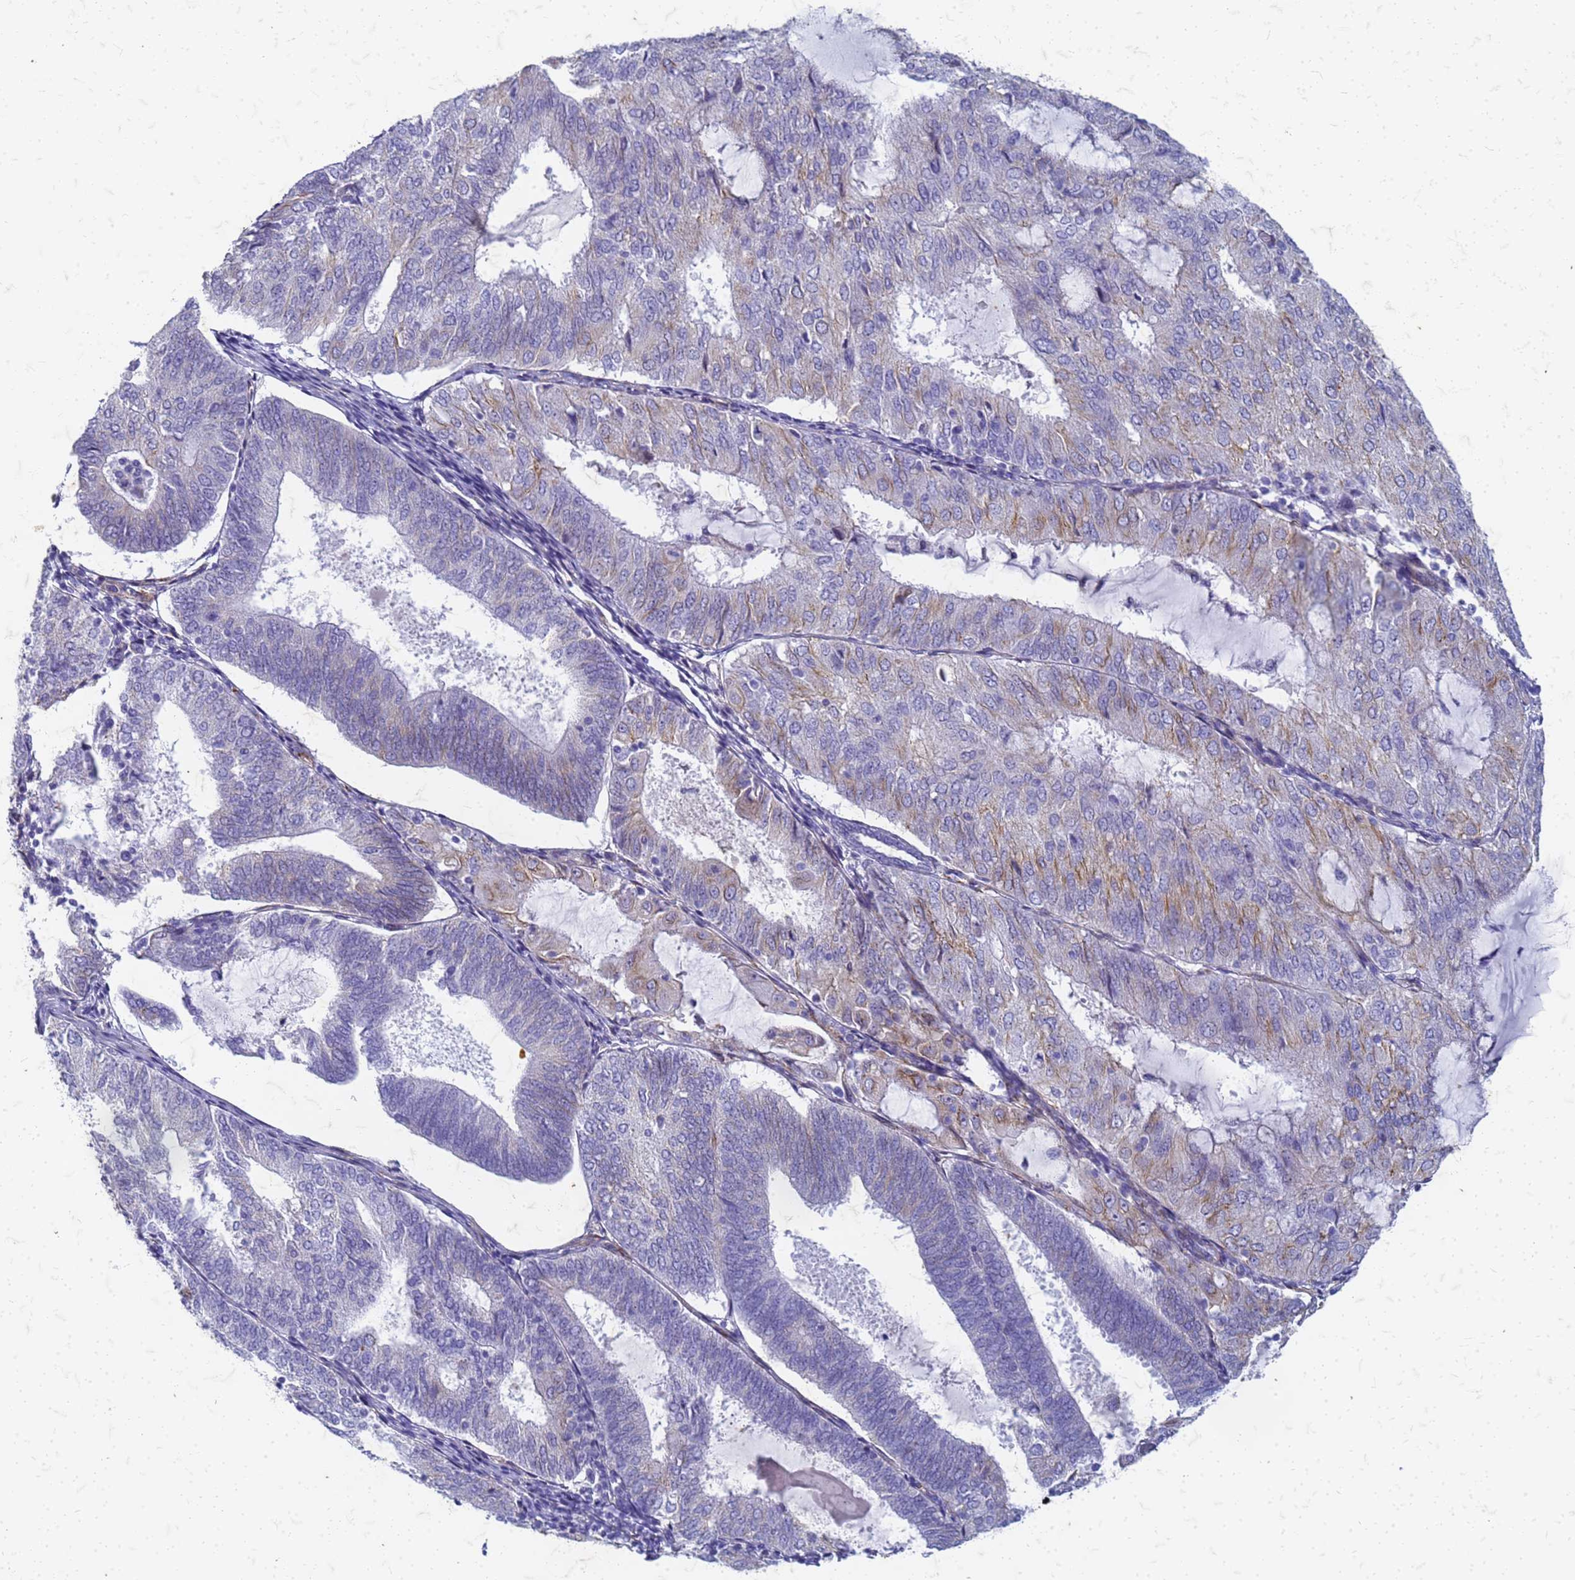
{"staining": {"intensity": "weak", "quantity": "25%-75%", "location": "cytoplasmic/membranous"}, "tissue": "endometrial cancer", "cell_type": "Tumor cells", "image_type": "cancer", "snomed": [{"axis": "morphology", "description": "Adenocarcinoma, NOS"}, {"axis": "topography", "description": "Endometrium"}], "caption": "The image exhibits immunohistochemical staining of endometrial adenocarcinoma. There is weak cytoplasmic/membranous staining is identified in about 25%-75% of tumor cells.", "gene": "TRIM64B", "patient": {"sex": "female", "age": 81}}